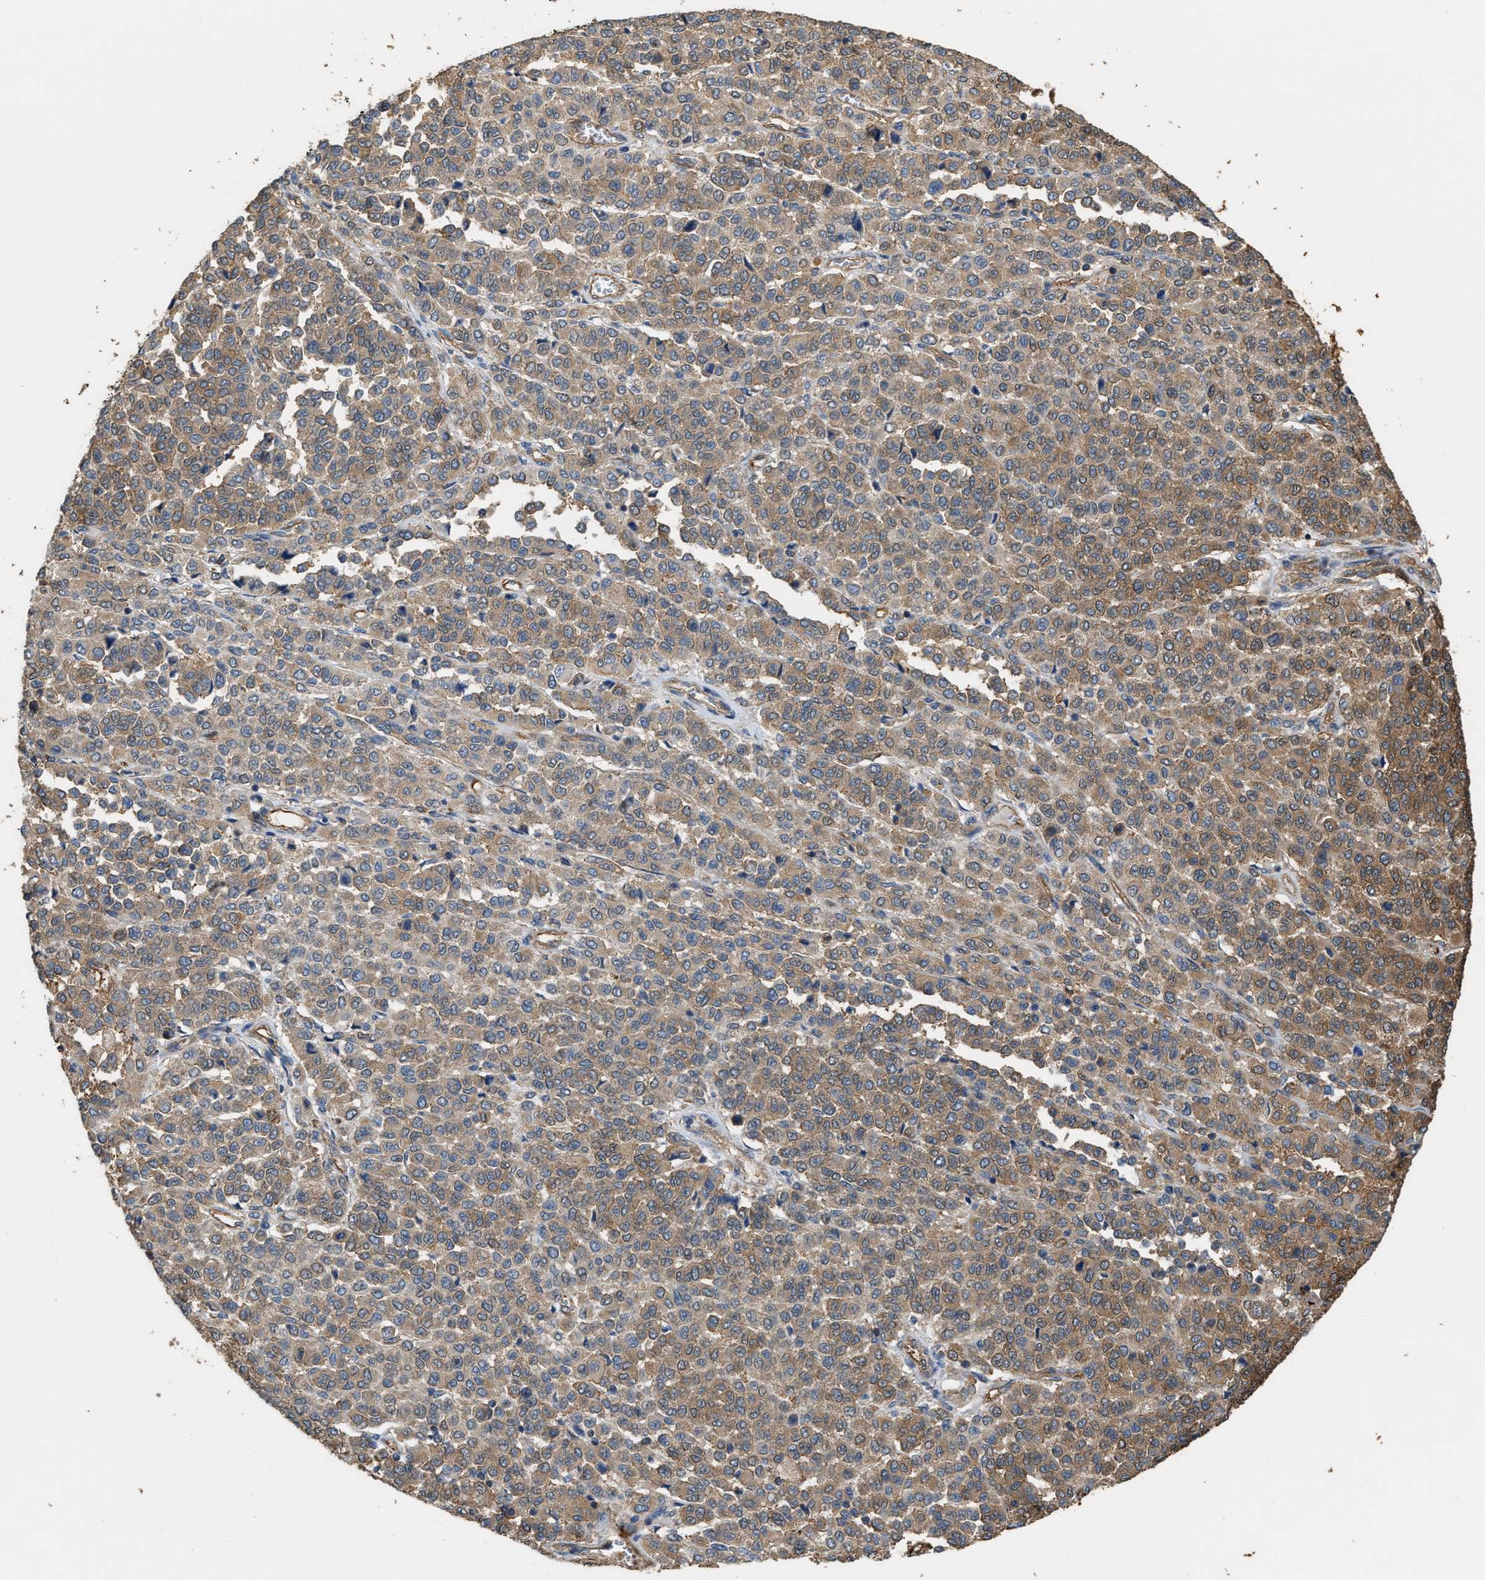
{"staining": {"intensity": "moderate", "quantity": ">75%", "location": "cytoplasmic/membranous"}, "tissue": "melanoma", "cell_type": "Tumor cells", "image_type": "cancer", "snomed": [{"axis": "morphology", "description": "Malignant melanoma, Metastatic site"}, {"axis": "topography", "description": "Pancreas"}], "caption": "Immunohistochemical staining of human melanoma exhibits medium levels of moderate cytoplasmic/membranous staining in approximately >75% of tumor cells.", "gene": "ATIC", "patient": {"sex": "female", "age": 30}}